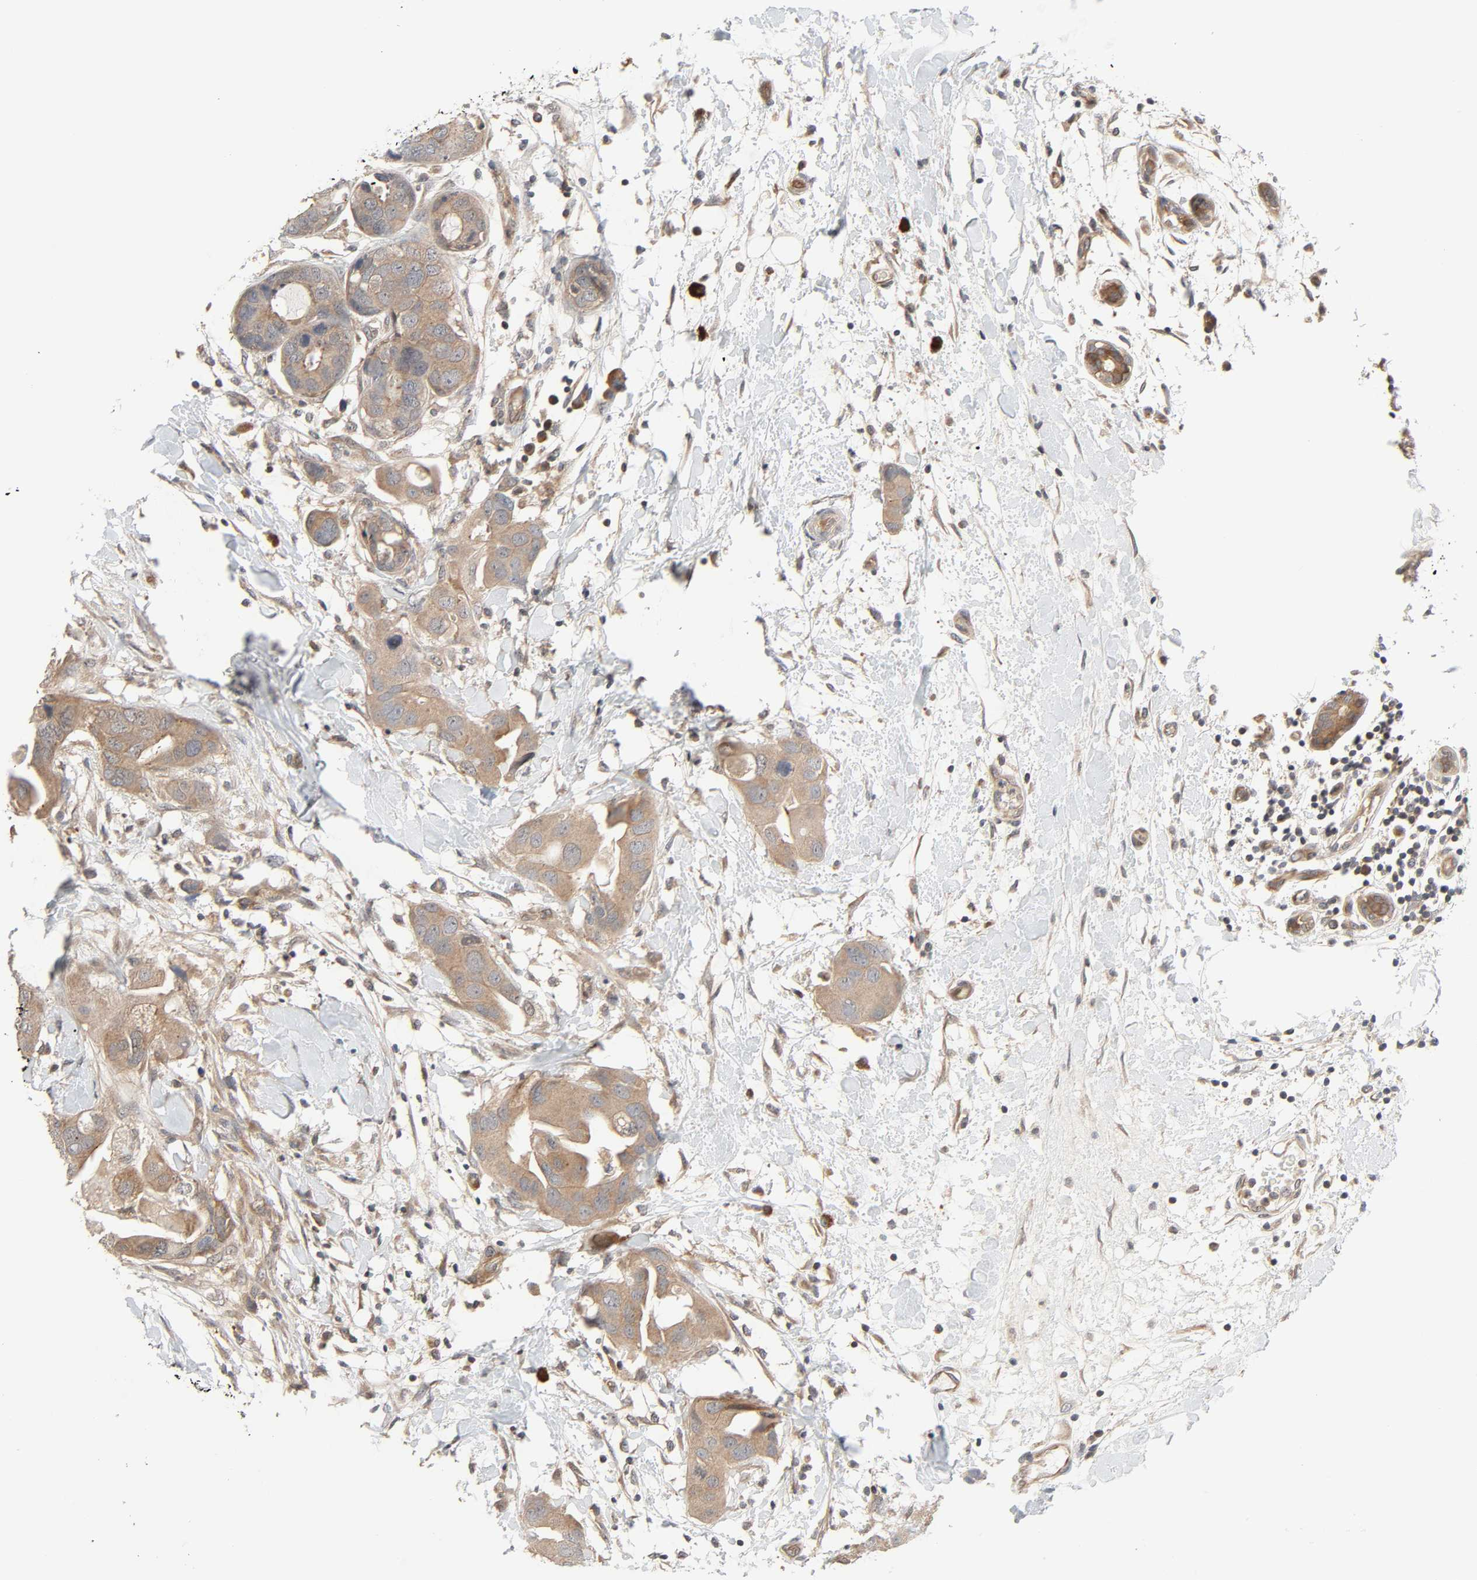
{"staining": {"intensity": "moderate", "quantity": ">75%", "location": "cytoplasmic/membranous"}, "tissue": "breast cancer", "cell_type": "Tumor cells", "image_type": "cancer", "snomed": [{"axis": "morphology", "description": "Duct carcinoma"}, {"axis": "topography", "description": "Breast"}], "caption": "Tumor cells show medium levels of moderate cytoplasmic/membranous expression in about >75% of cells in breast invasive ductal carcinoma.", "gene": "PPP2R1B", "patient": {"sex": "female", "age": 40}}